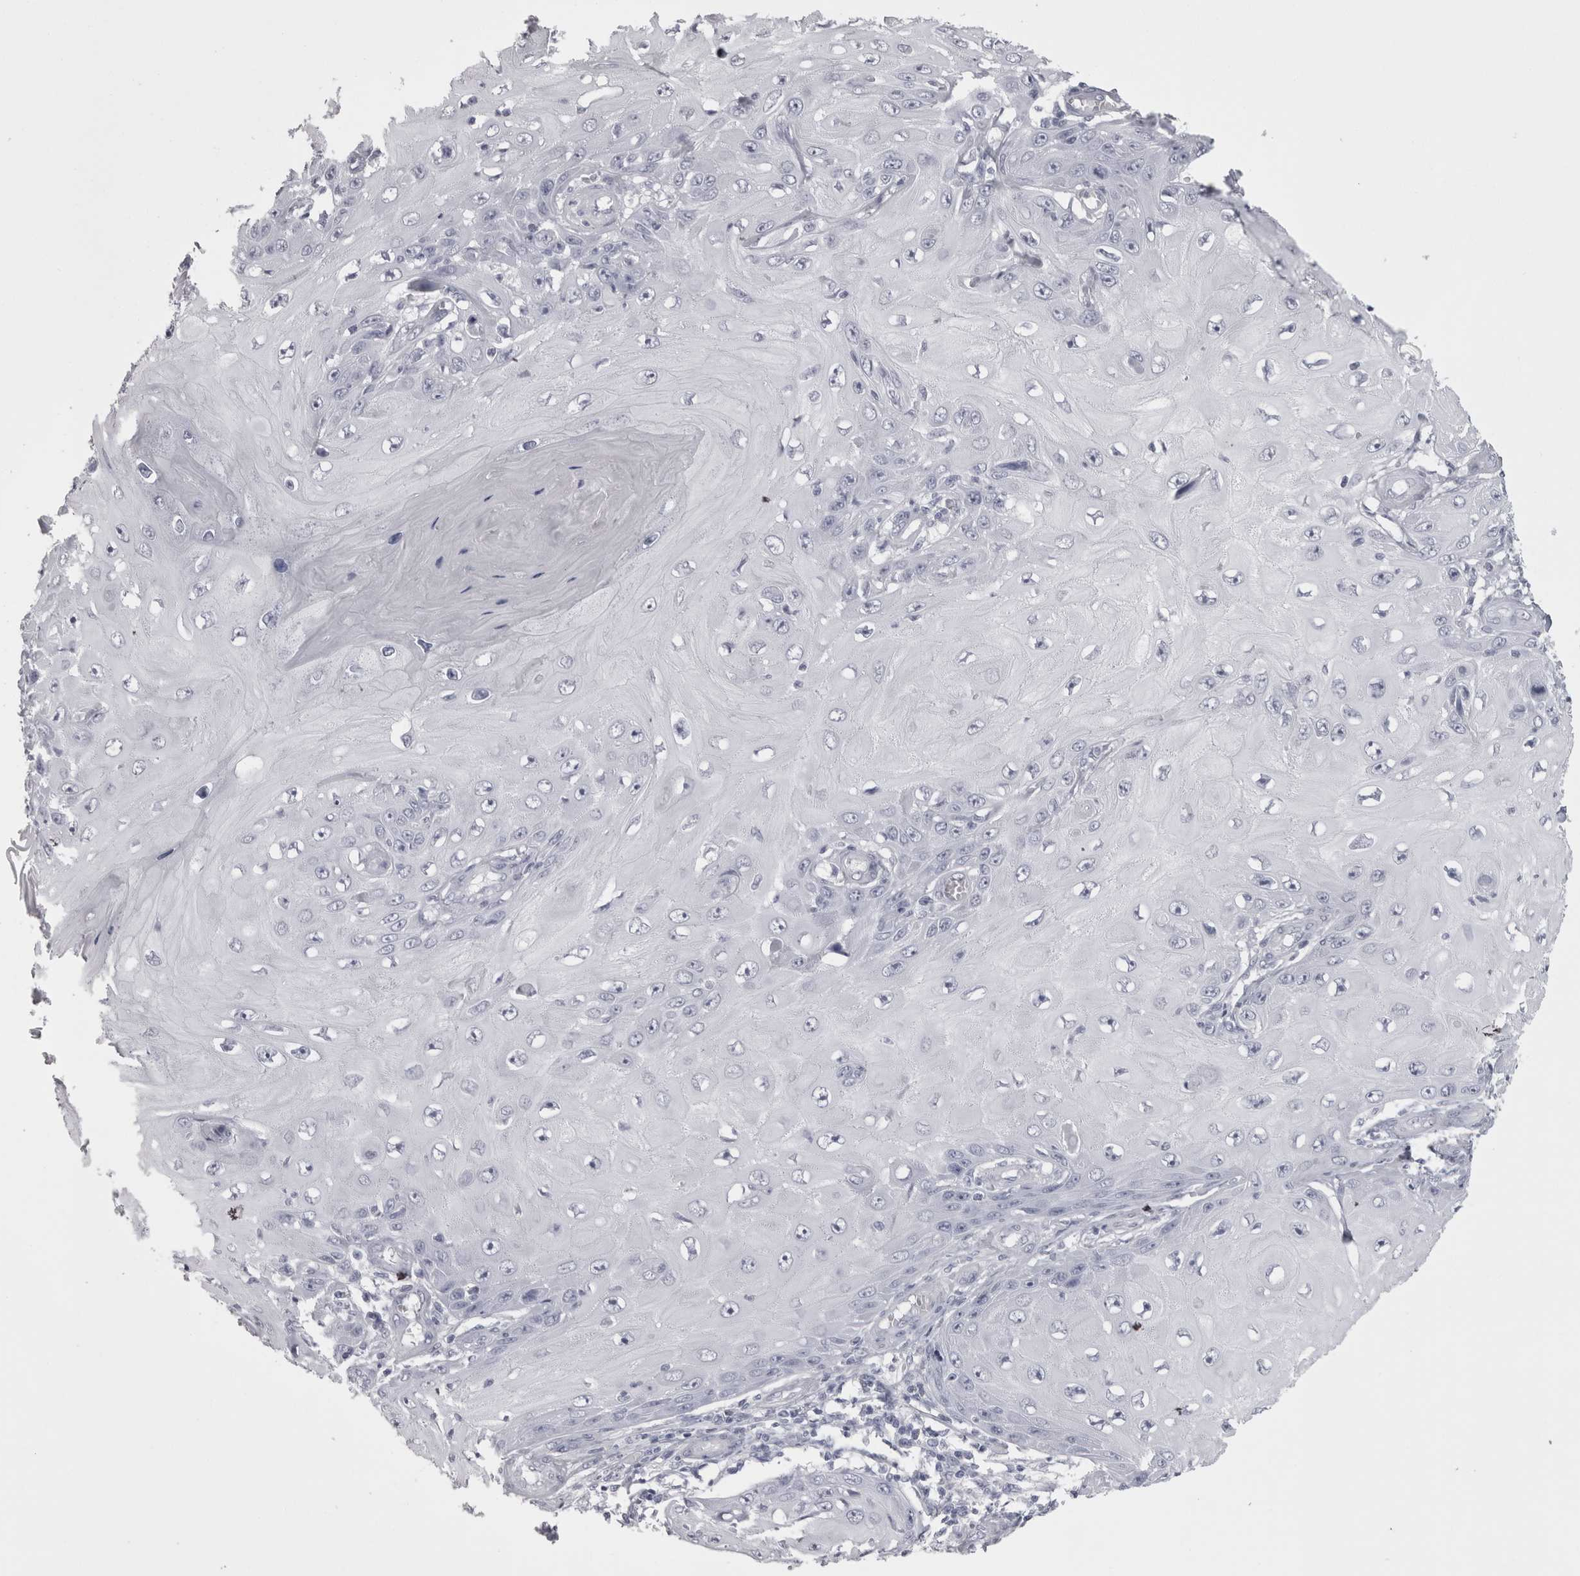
{"staining": {"intensity": "negative", "quantity": "none", "location": "none"}, "tissue": "skin cancer", "cell_type": "Tumor cells", "image_type": "cancer", "snomed": [{"axis": "morphology", "description": "Squamous cell carcinoma, NOS"}, {"axis": "topography", "description": "Skin"}], "caption": "Immunohistochemical staining of human skin squamous cell carcinoma exhibits no significant expression in tumor cells.", "gene": "SKAP1", "patient": {"sex": "female", "age": 73}}